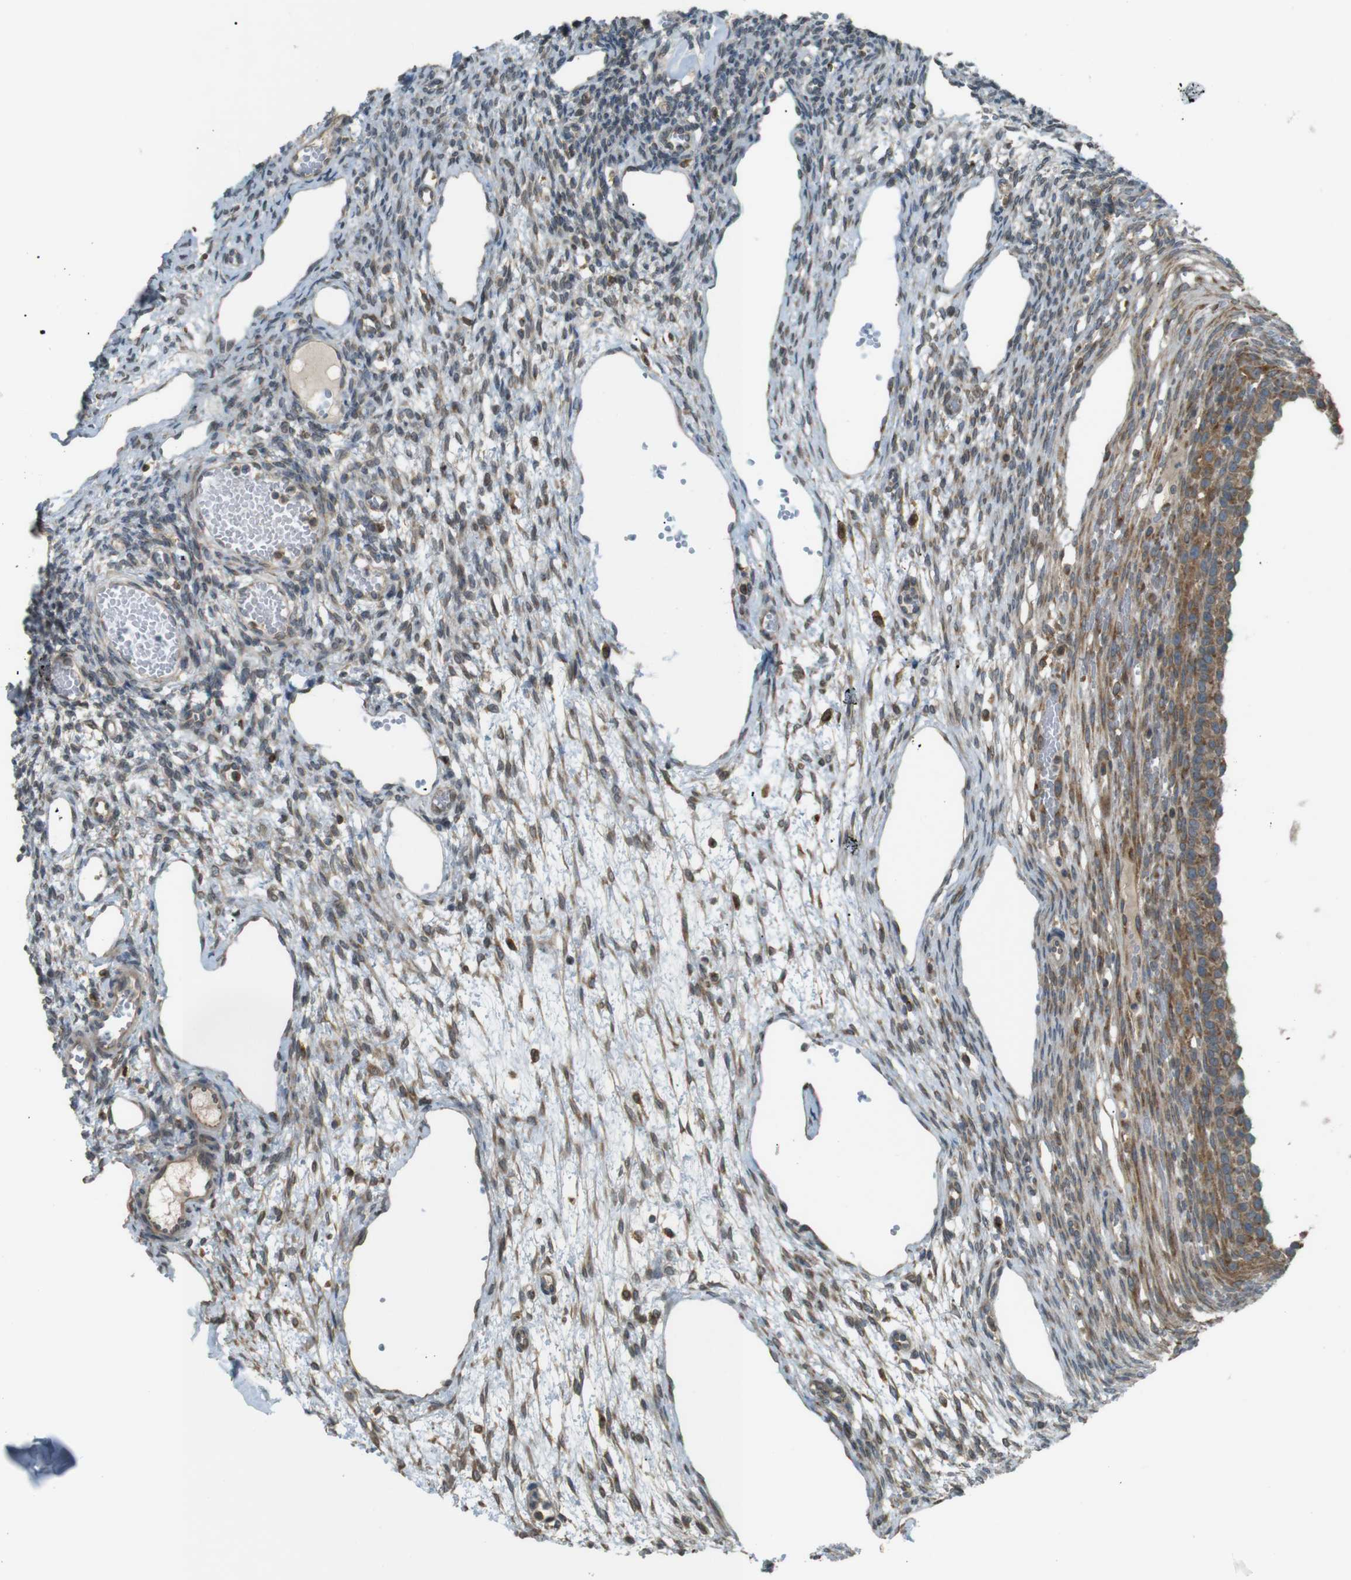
{"staining": {"intensity": "moderate", "quantity": "<25%", "location": "cytoplasmic/membranous"}, "tissue": "ovary", "cell_type": "Ovarian stroma cells", "image_type": "normal", "snomed": [{"axis": "morphology", "description": "Normal tissue, NOS"}, {"axis": "topography", "description": "Ovary"}], "caption": "Protein expression by immunohistochemistry (IHC) shows moderate cytoplasmic/membranous expression in approximately <25% of ovarian stroma cells in normal ovary.", "gene": "TMED4", "patient": {"sex": "female", "age": 33}}